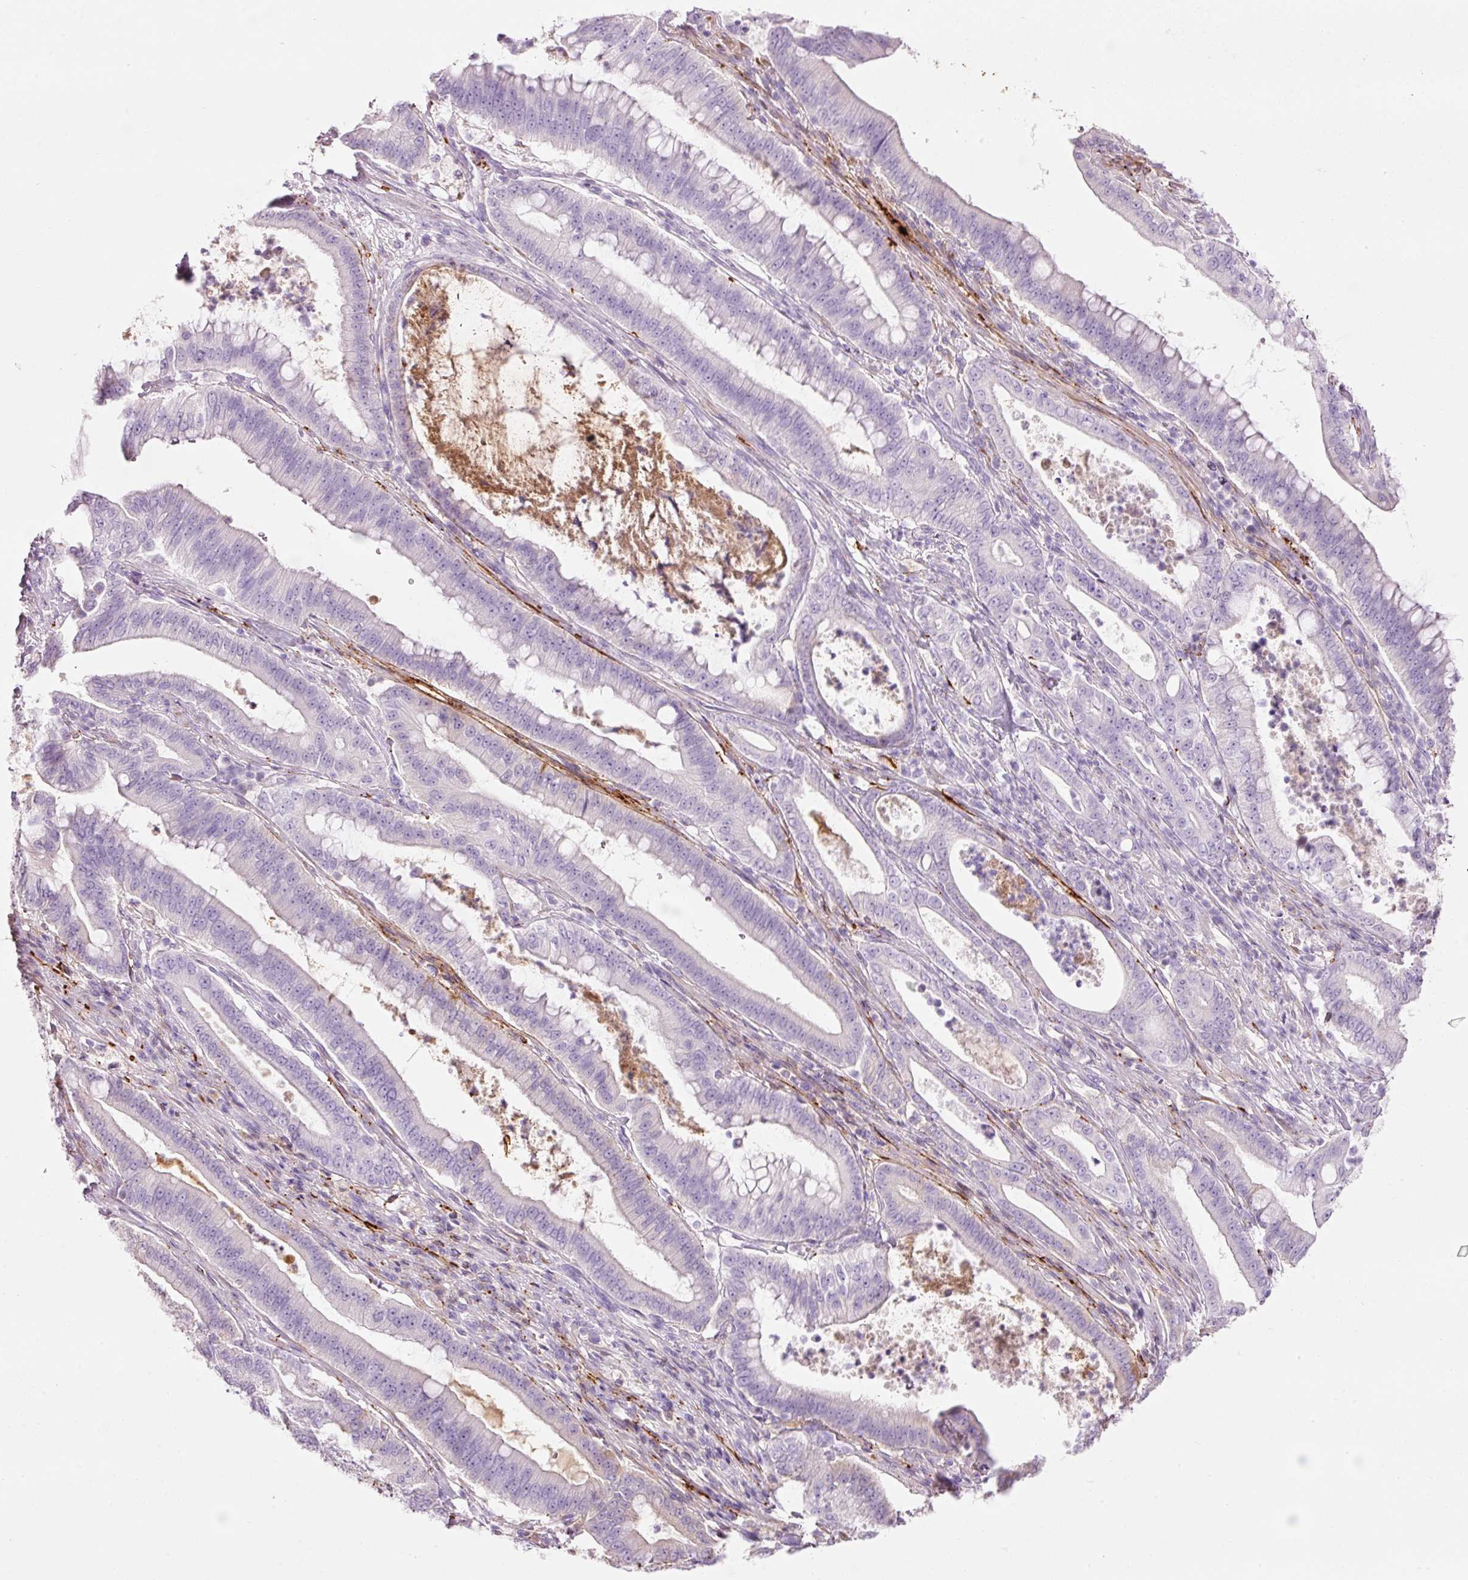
{"staining": {"intensity": "negative", "quantity": "none", "location": "none"}, "tissue": "pancreatic cancer", "cell_type": "Tumor cells", "image_type": "cancer", "snomed": [{"axis": "morphology", "description": "Adenocarcinoma, NOS"}, {"axis": "topography", "description": "Pancreas"}], "caption": "Tumor cells show no significant staining in adenocarcinoma (pancreatic).", "gene": "MFAP4", "patient": {"sex": "male", "age": 71}}